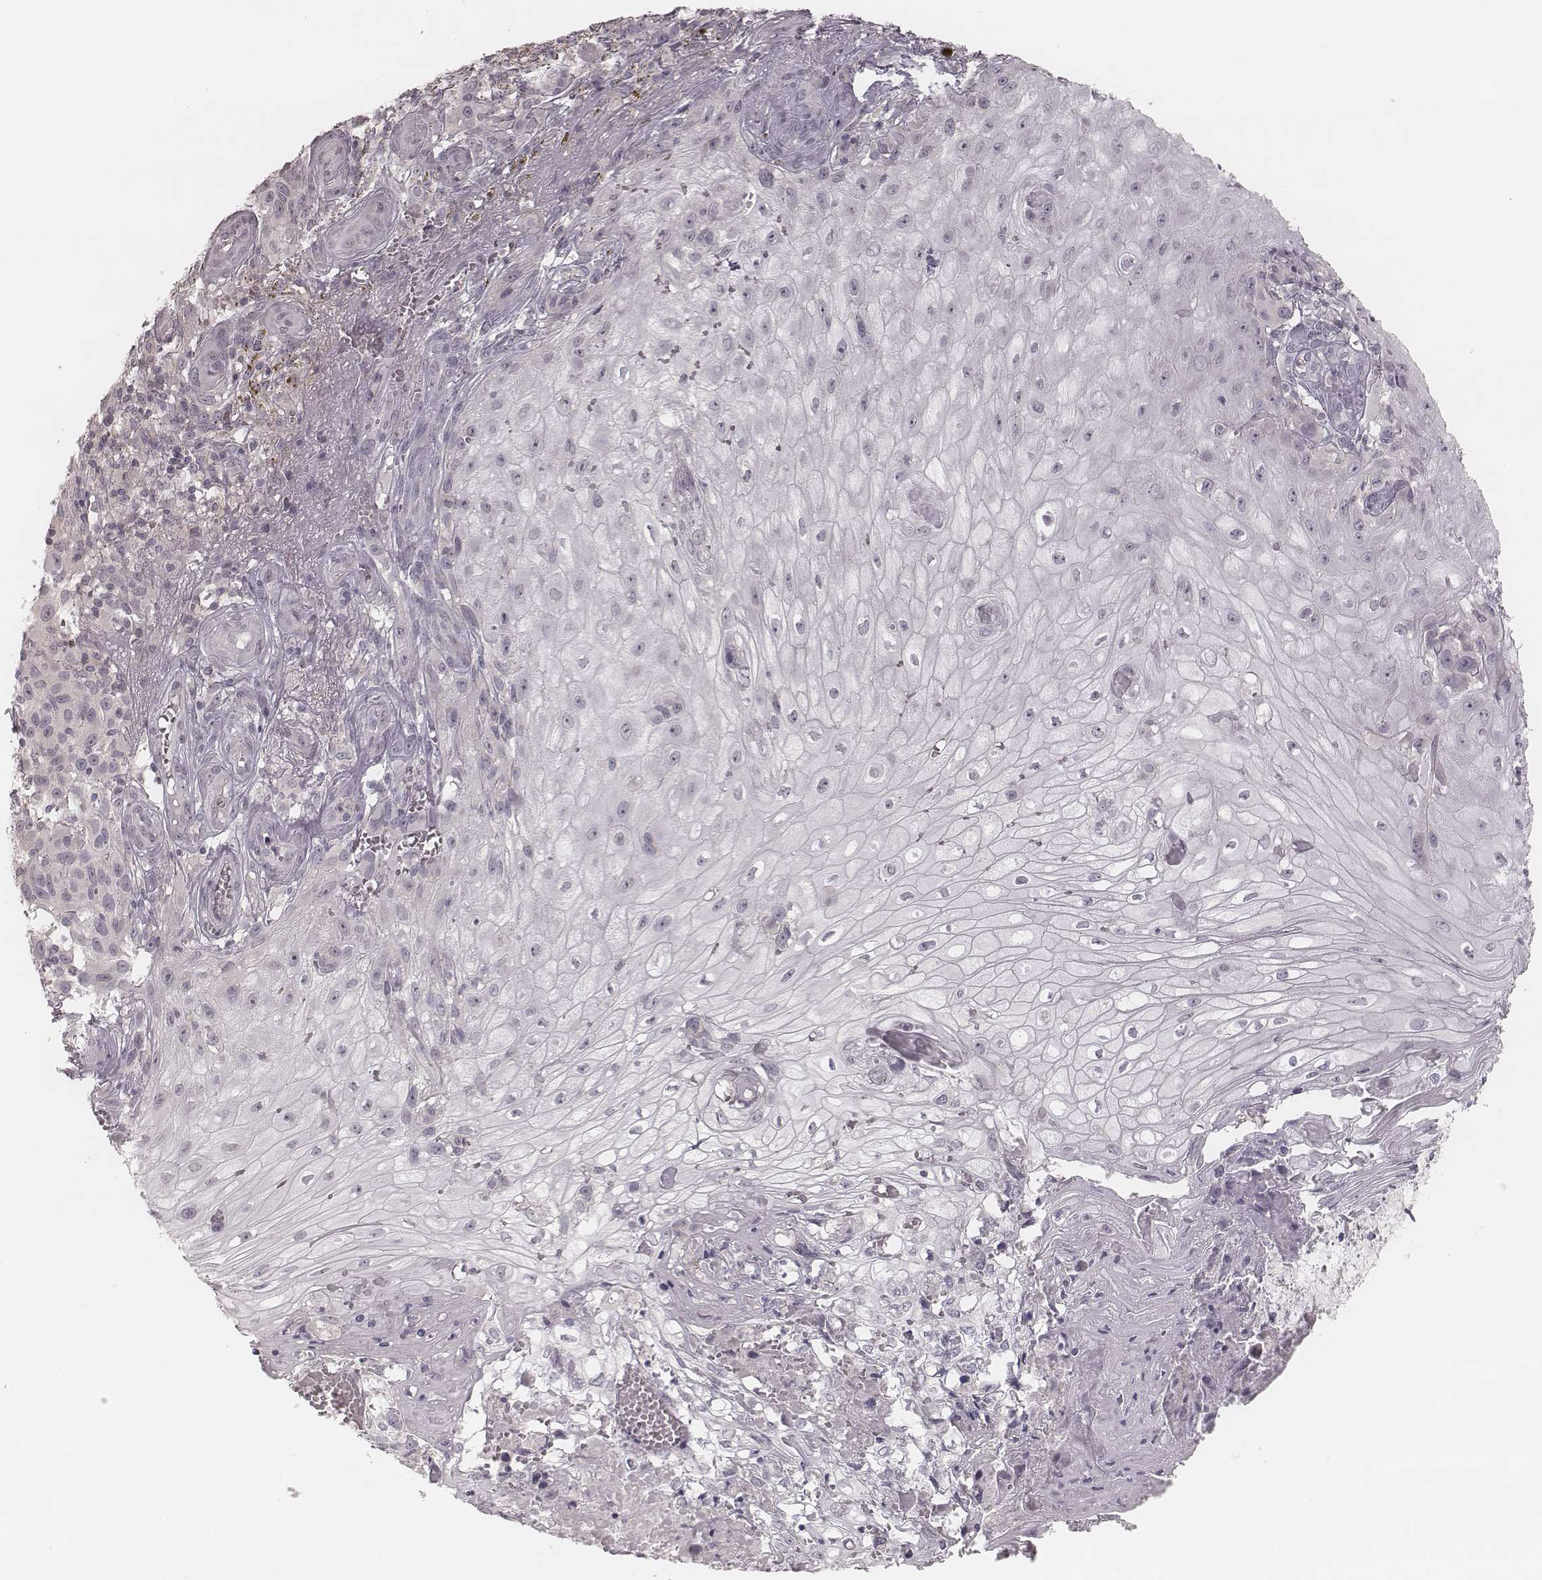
{"staining": {"intensity": "negative", "quantity": "none", "location": "none"}, "tissue": "melanoma", "cell_type": "Tumor cells", "image_type": "cancer", "snomed": [{"axis": "morphology", "description": "Malignant melanoma, NOS"}, {"axis": "topography", "description": "Skin"}], "caption": "This is an immunohistochemistry micrograph of melanoma. There is no staining in tumor cells.", "gene": "ACACB", "patient": {"sex": "female", "age": 53}}